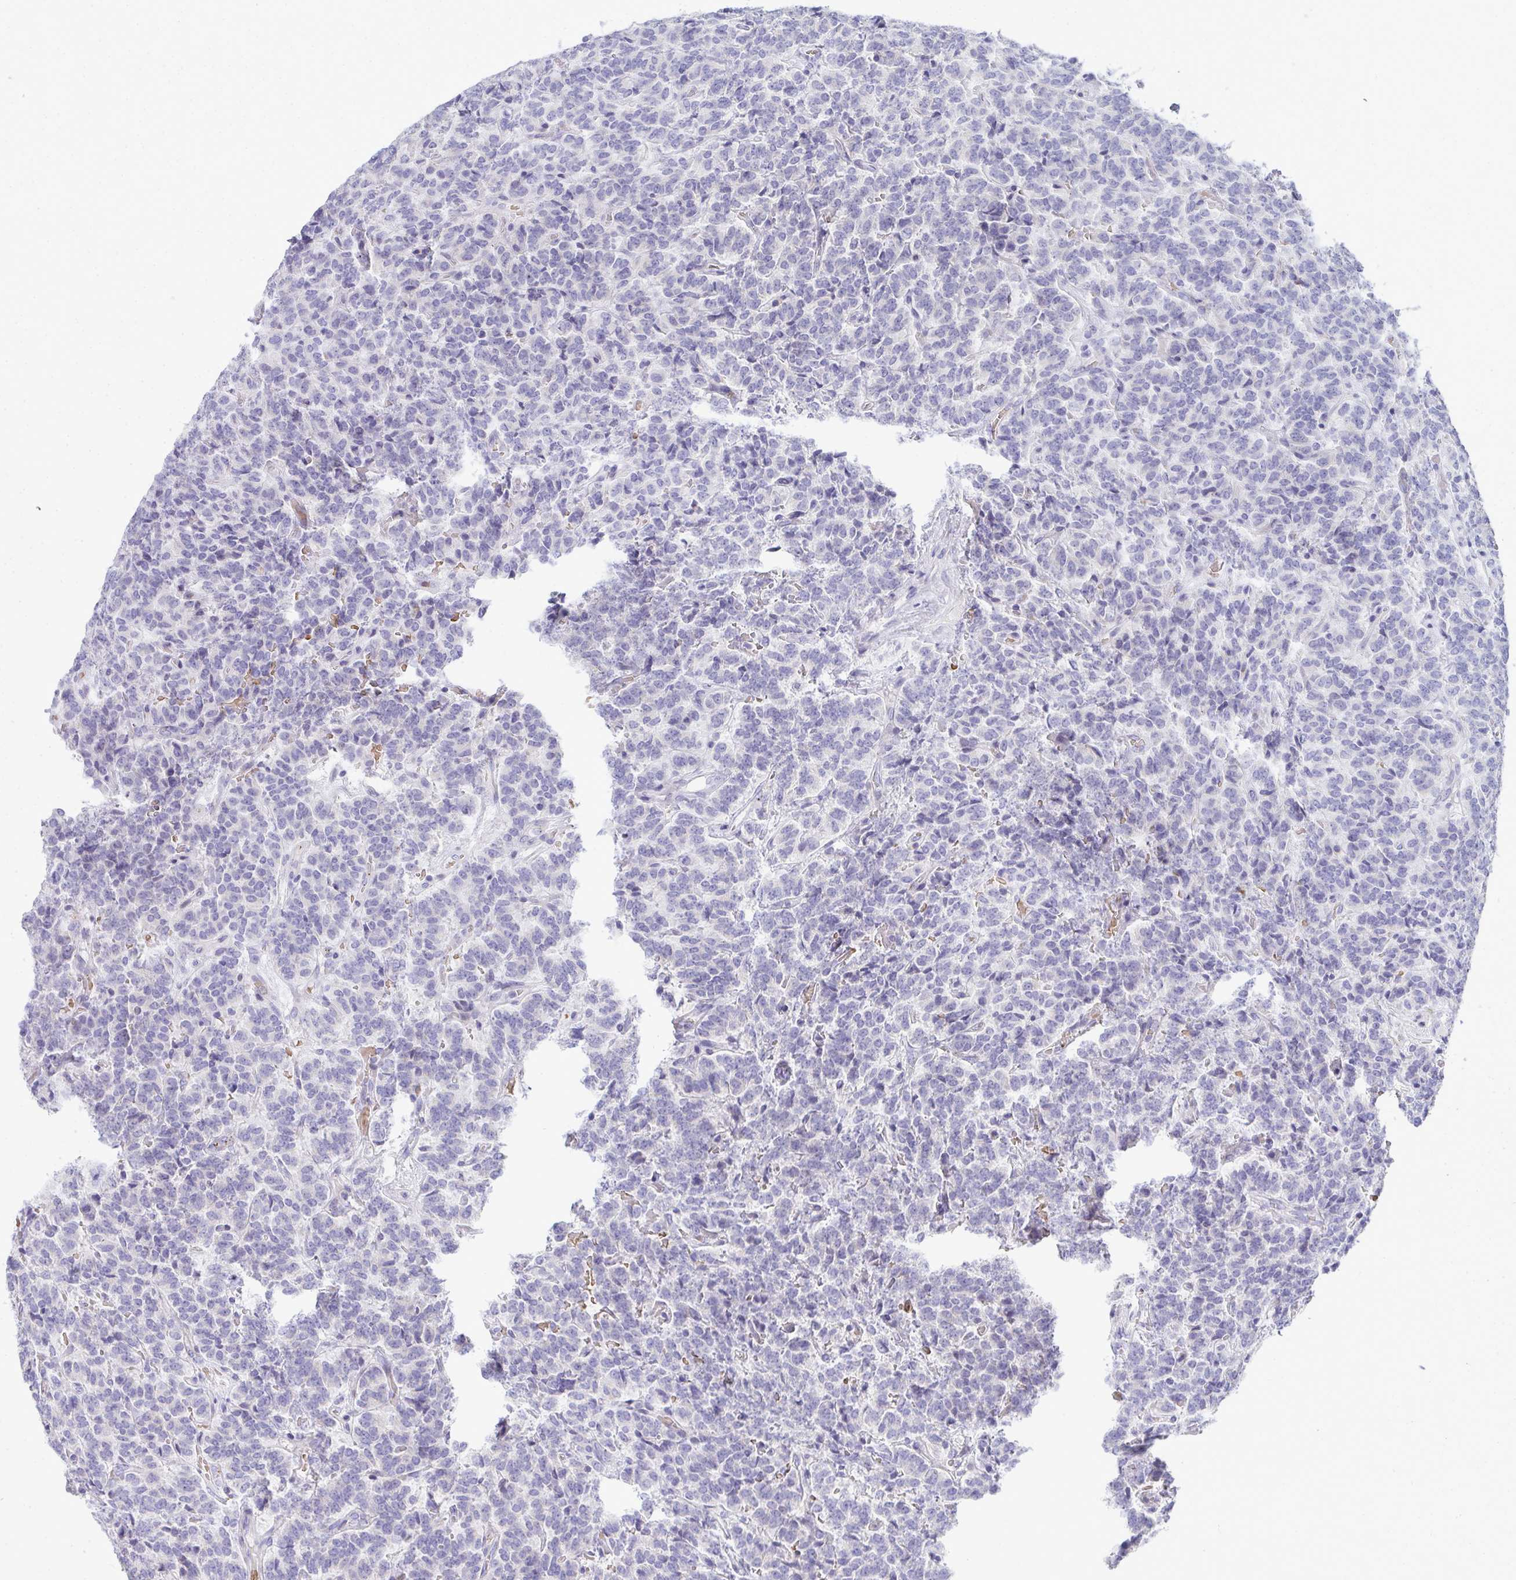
{"staining": {"intensity": "negative", "quantity": "none", "location": "none"}, "tissue": "carcinoid", "cell_type": "Tumor cells", "image_type": "cancer", "snomed": [{"axis": "morphology", "description": "Carcinoid, malignant, NOS"}, {"axis": "topography", "description": "Pancreas"}], "caption": "This is a photomicrograph of IHC staining of carcinoid, which shows no staining in tumor cells.", "gene": "ZNF182", "patient": {"sex": "male", "age": 36}}